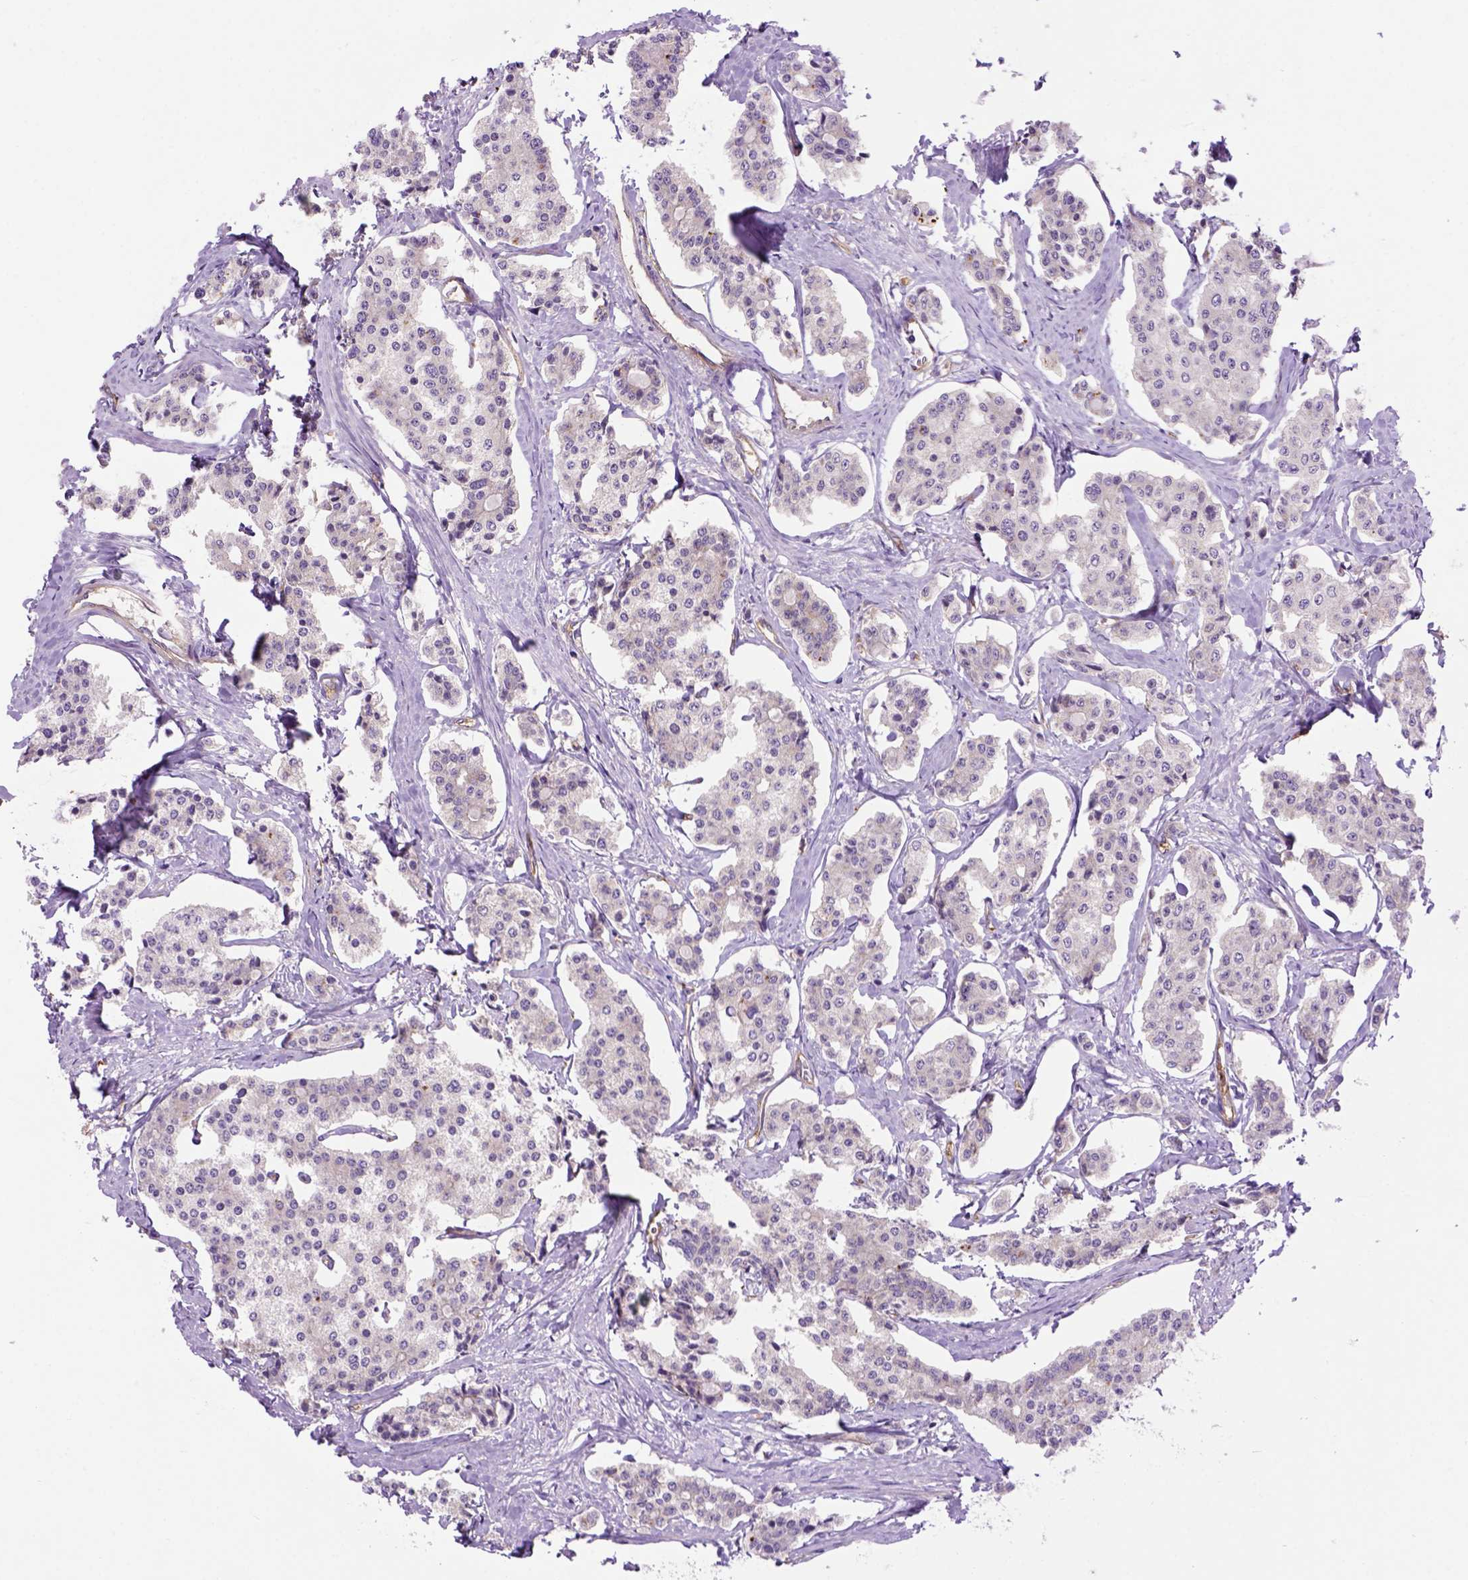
{"staining": {"intensity": "negative", "quantity": "none", "location": "none"}, "tissue": "carcinoid", "cell_type": "Tumor cells", "image_type": "cancer", "snomed": [{"axis": "morphology", "description": "Carcinoid, malignant, NOS"}, {"axis": "topography", "description": "Small intestine"}], "caption": "This is a histopathology image of immunohistochemistry staining of carcinoid (malignant), which shows no positivity in tumor cells.", "gene": "CASKIN2", "patient": {"sex": "female", "age": 65}}